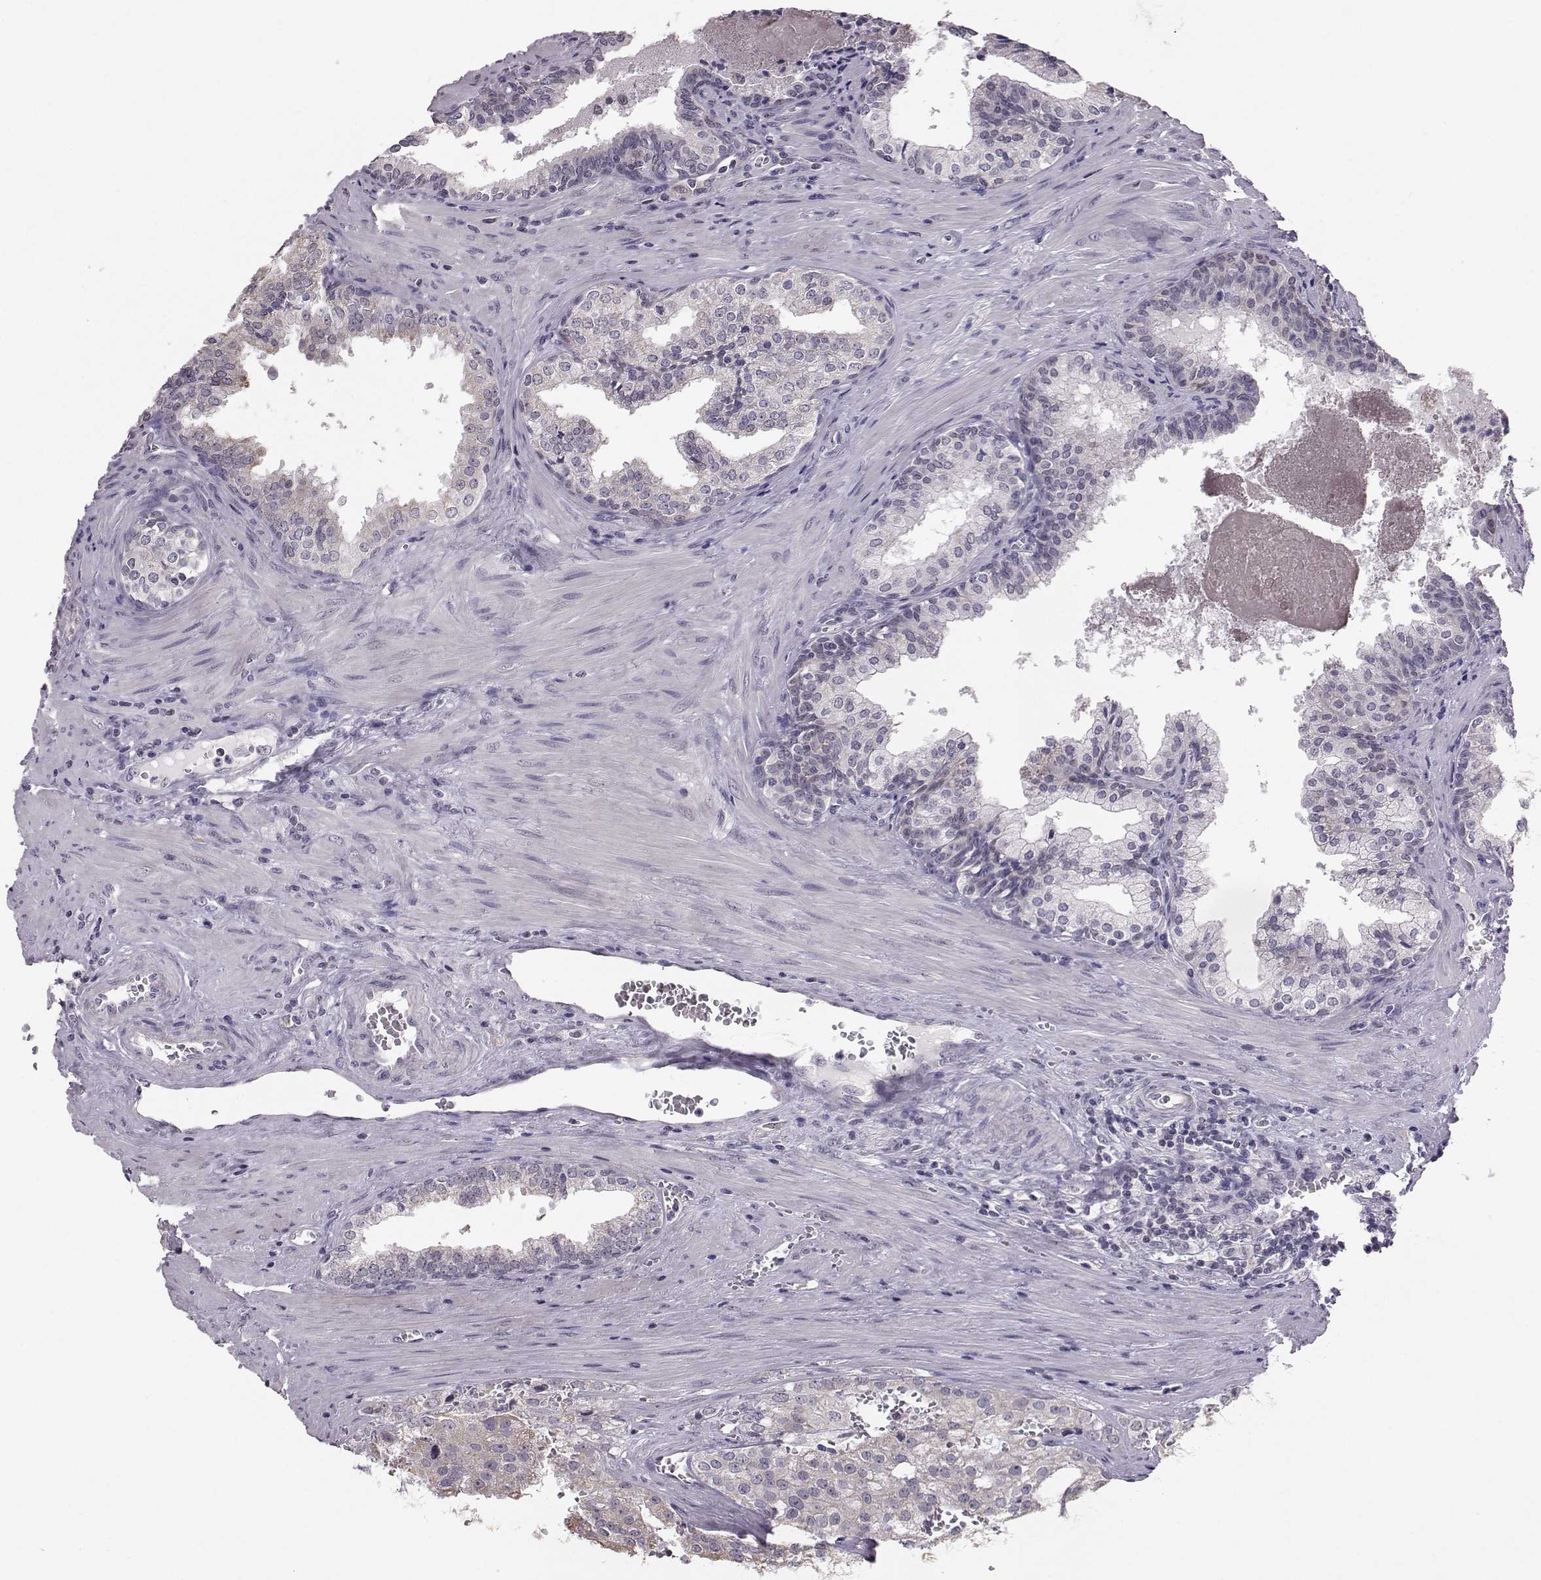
{"staining": {"intensity": "negative", "quantity": "none", "location": "none"}, "tissue": "prostate cancer", "cell_type": "Tumor cells", "image_type": "cancer", "snomed": [{"axis": "morphology", "description": "Adenocarcinoma, High grade"}, {"axis": "topography", "description": "Prostate"}], "caption": "Image shows no significant protein staining in tumor cells of prostate cancer (adenocarcinoma (high-grade)).", "gene": "ALDH3A1", "patient": {"sex": "male", "age": 68}}